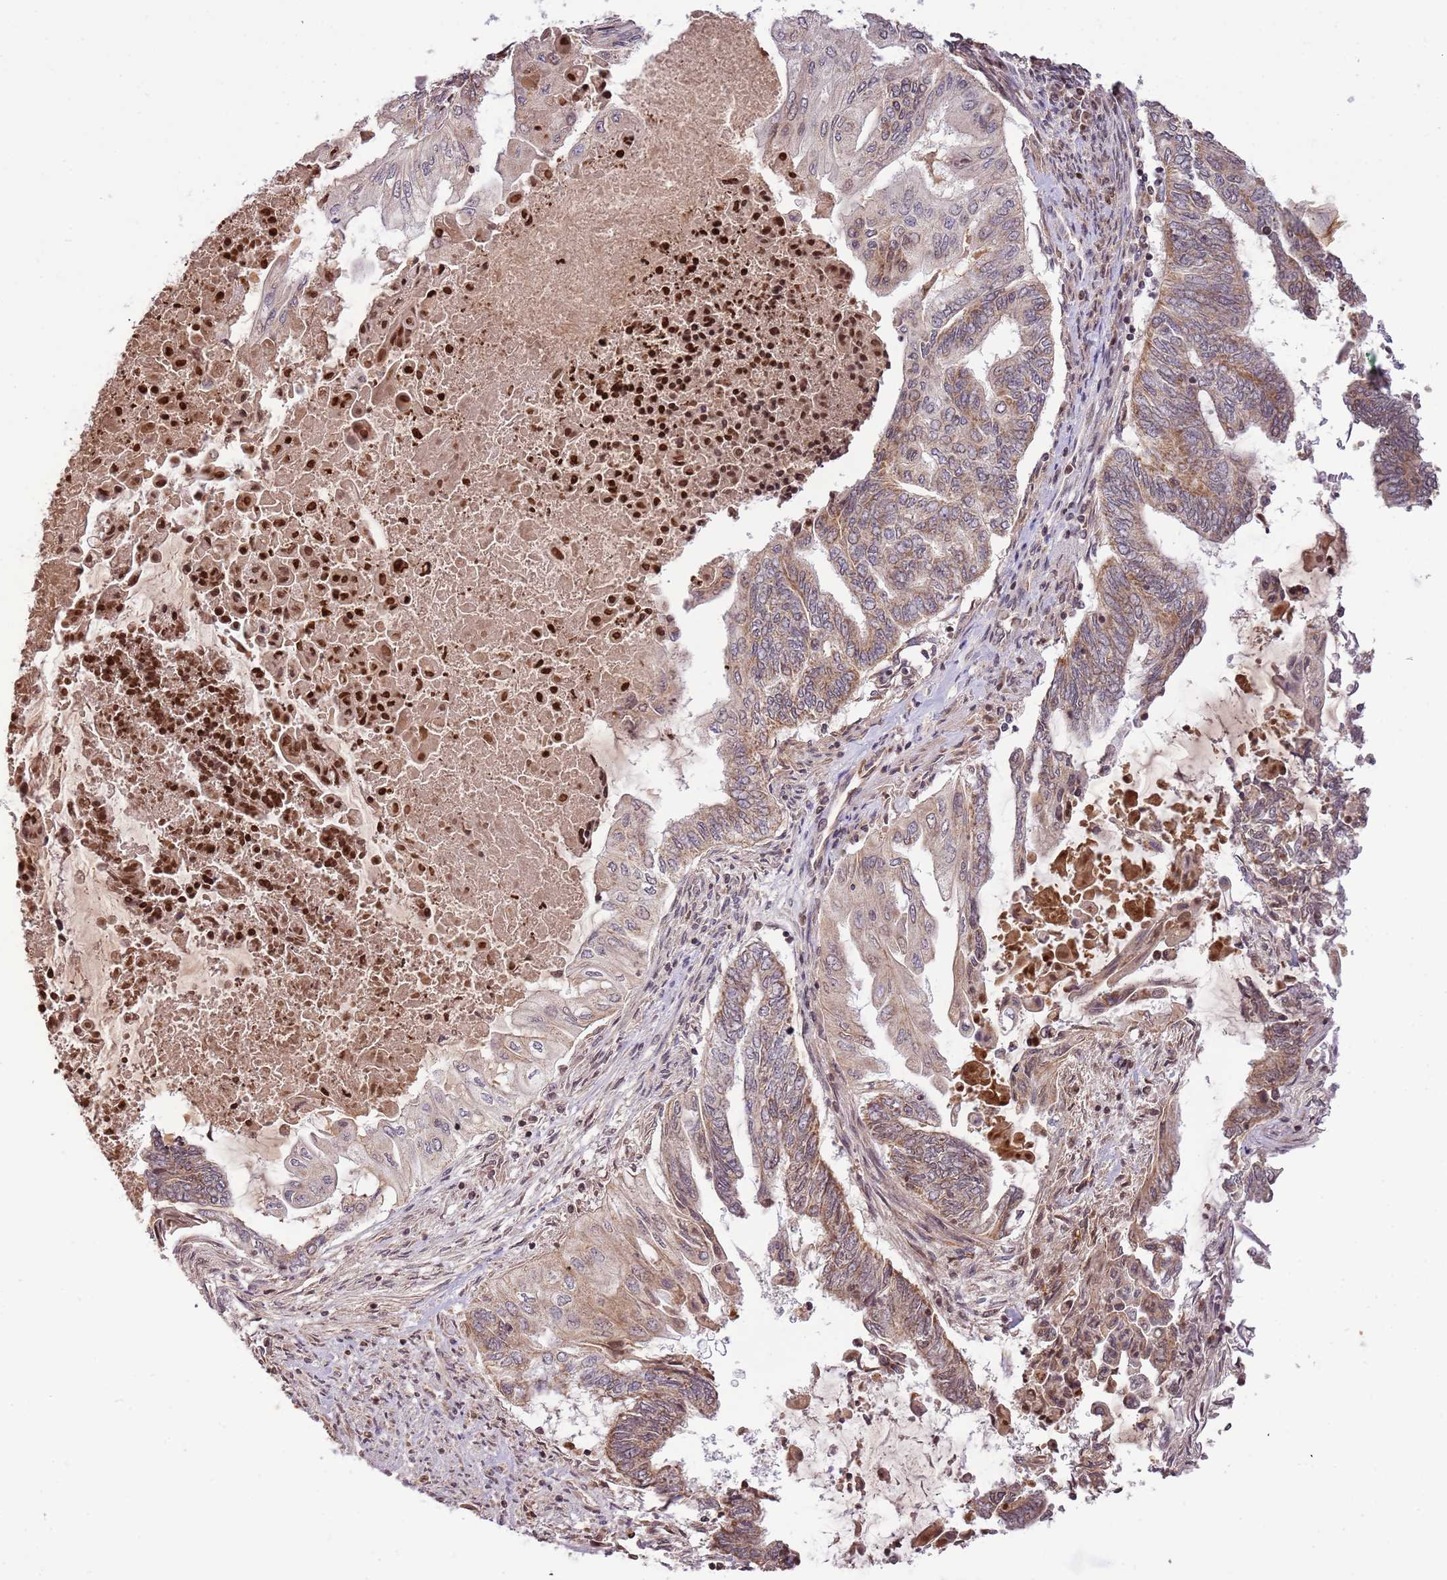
{"staining": {"intensity": "moderate", "quantity": "25%-75%", "location": "cytoplasmic/membranous"}, "tissue": "endometrial cancer", "cell_type": "Tumor cells", "image_type": "cancer", "snomed": [{"axis": "morphology", "description": "Adenocarcinoma, NOS"}, {"axis": "topography", "description": "Uterus"}, {"axis": "topography", "description": "Endometrium"}], "caption": "Human endometrial adenocarcinoma stained with a protein marker displays moderate staining in tumor cells.", "gene": "SAMSN1", "patient": {"sex": "female", "age": 70}}